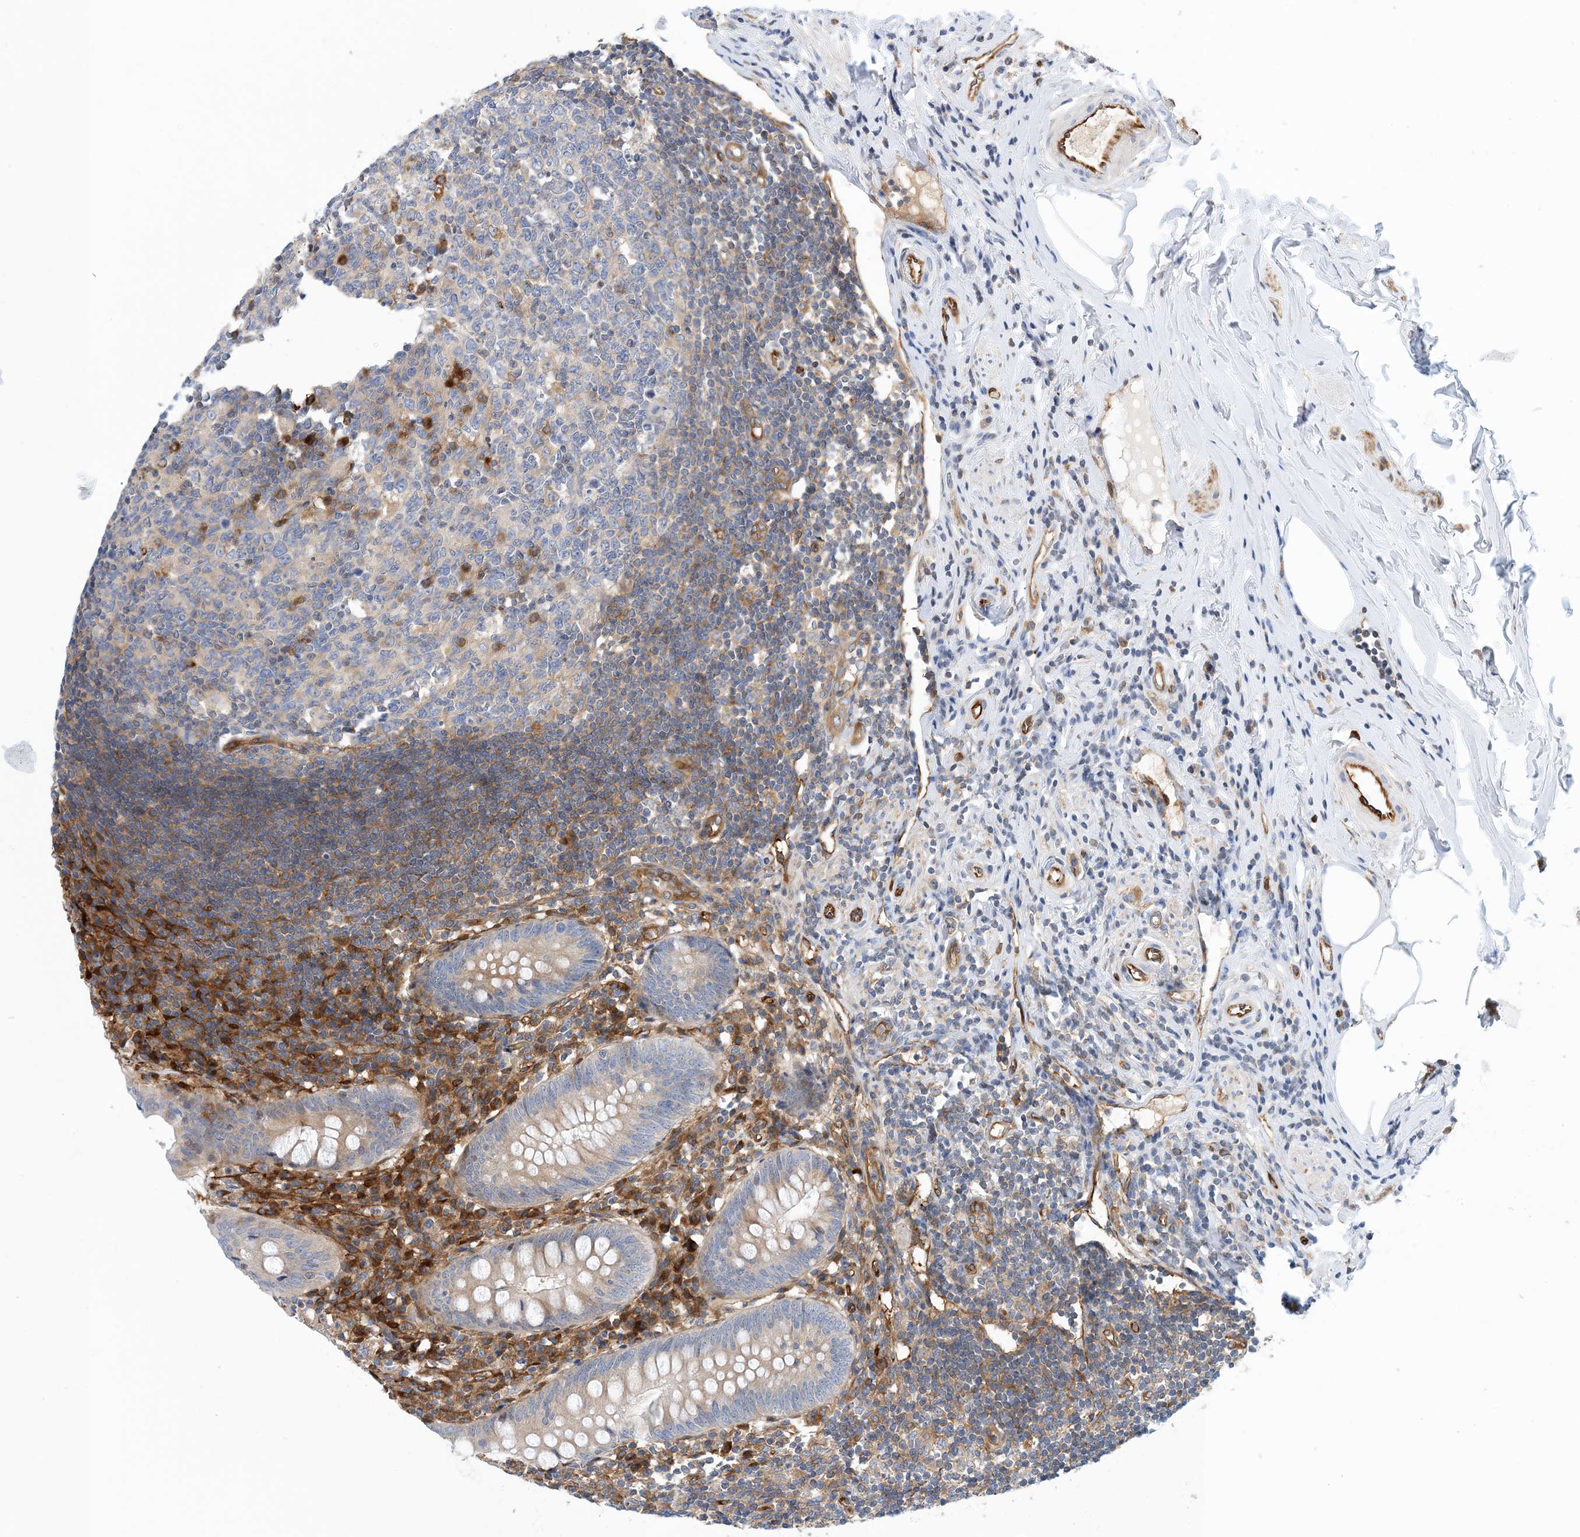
{"staining": {"intensity": "moderate", "quantity": "<25%", "location": "cytoplasmic/membranous"}, "tissue": "appendix", "cell_type": "Glandular cells", "image_type": "normal", "snomed": [{"axis": "morphology", "description": "Normal tissue, NOS"}, {"axis": "topography", "description": "Appendix"}], "caption": "Protein staining displays moderate cytoplasmic/membranous staining in about <25% of glandular cells in normal appendix. (IHC, brightfield microscopy, high magnification).", "gene": "PCDHA2", "patient": {"sex": "female", "age": 54}}